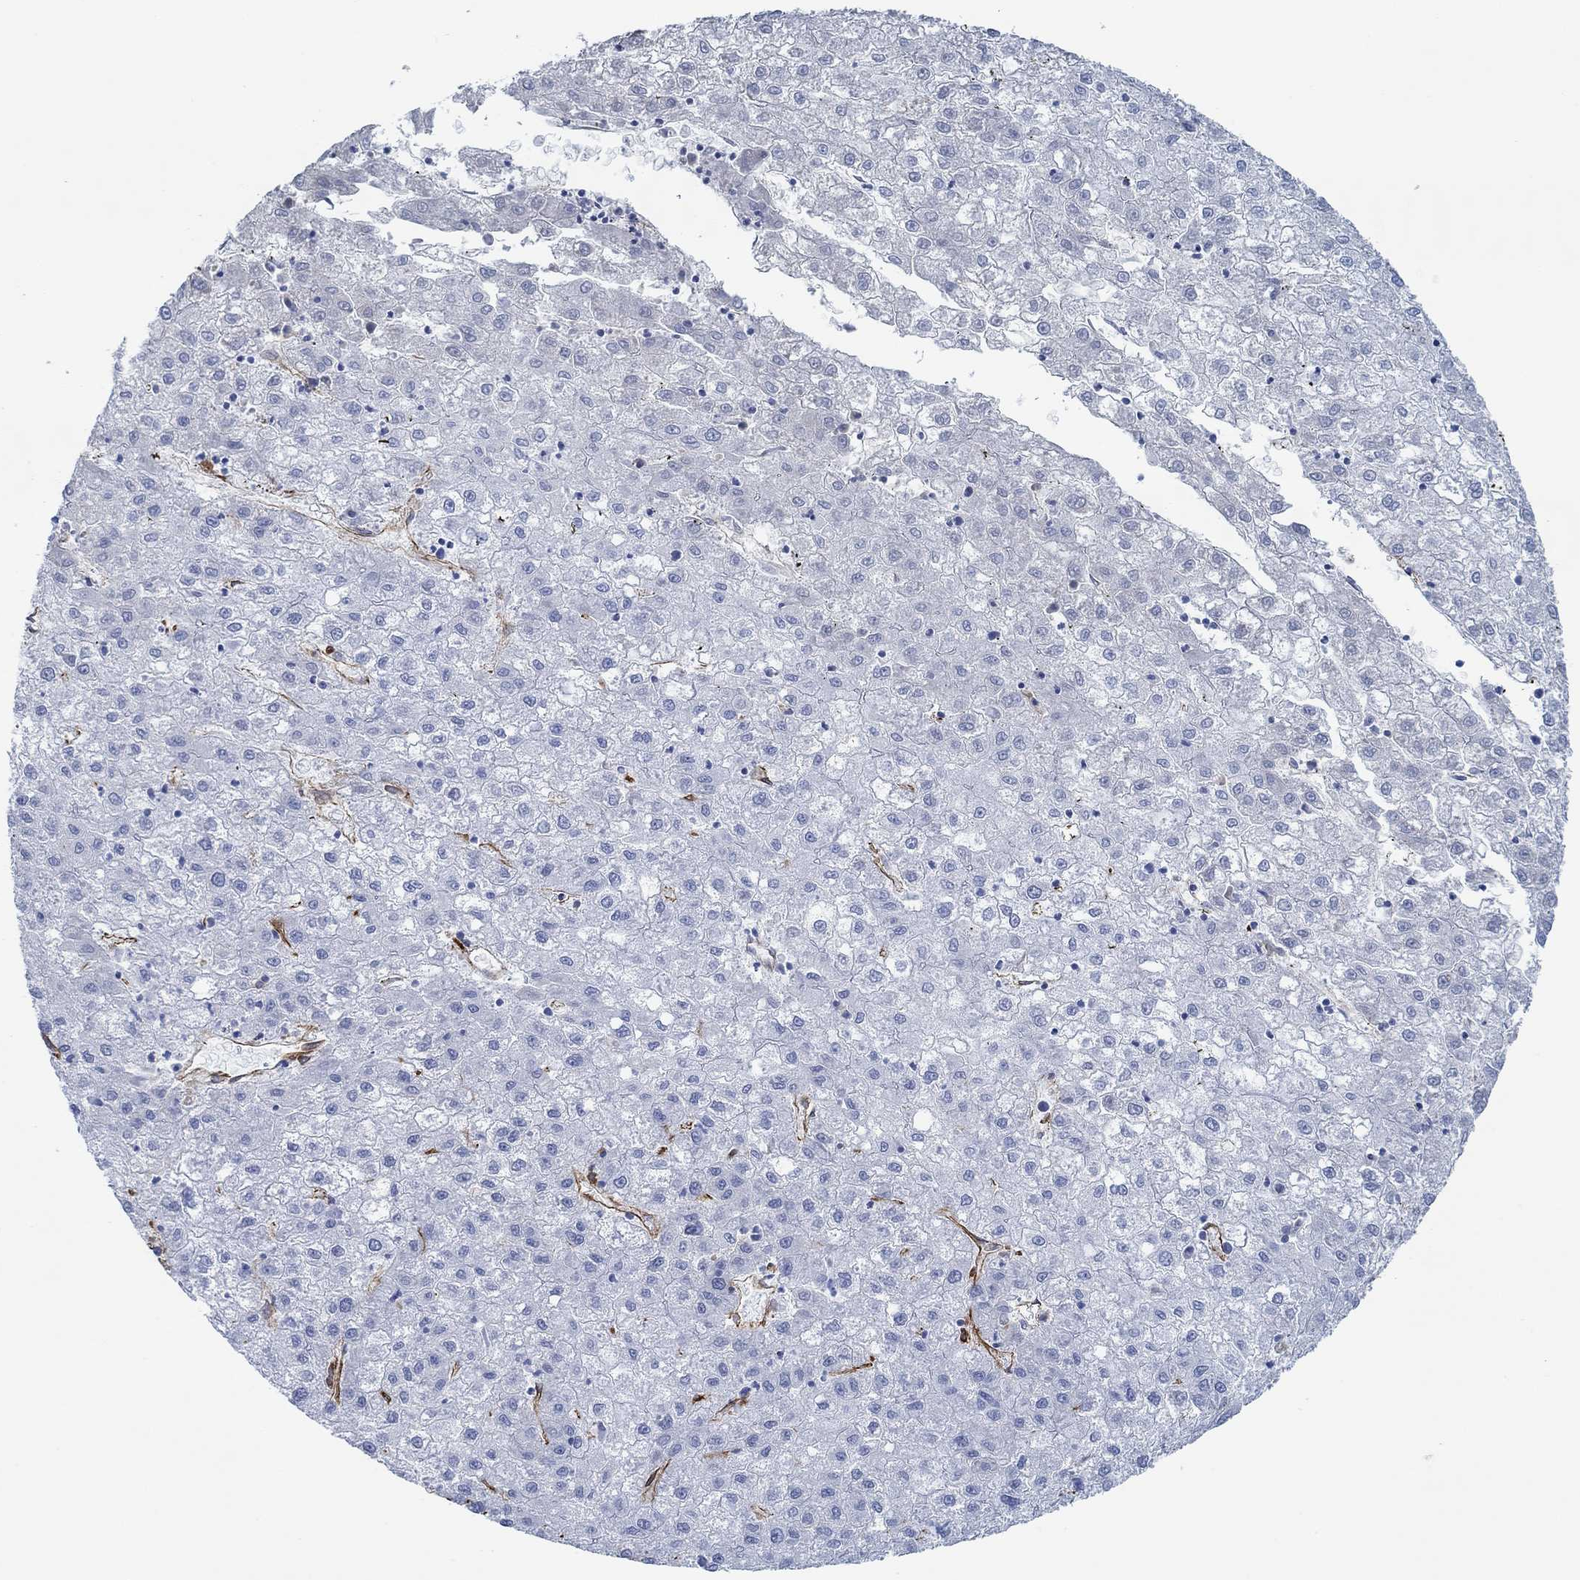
{"staining": {"intensity": "negative", "quantity": "none", "location": "none"}, "tissue": "liver cancer", "cell_type": "Tumor cells", "image_type": "cancer", "snomed": [{"axis": "morphology", "description": "Carcinoma, Hepatocellular, NOS"}, {"axis": "topography", "description": "Liver"}], "caption": "Tumor cells show no significant protein staining in liver cancer (hepatocellular carcinoma).", "gene": "STC2", "patient": {"sex": "male", "age": 72}}